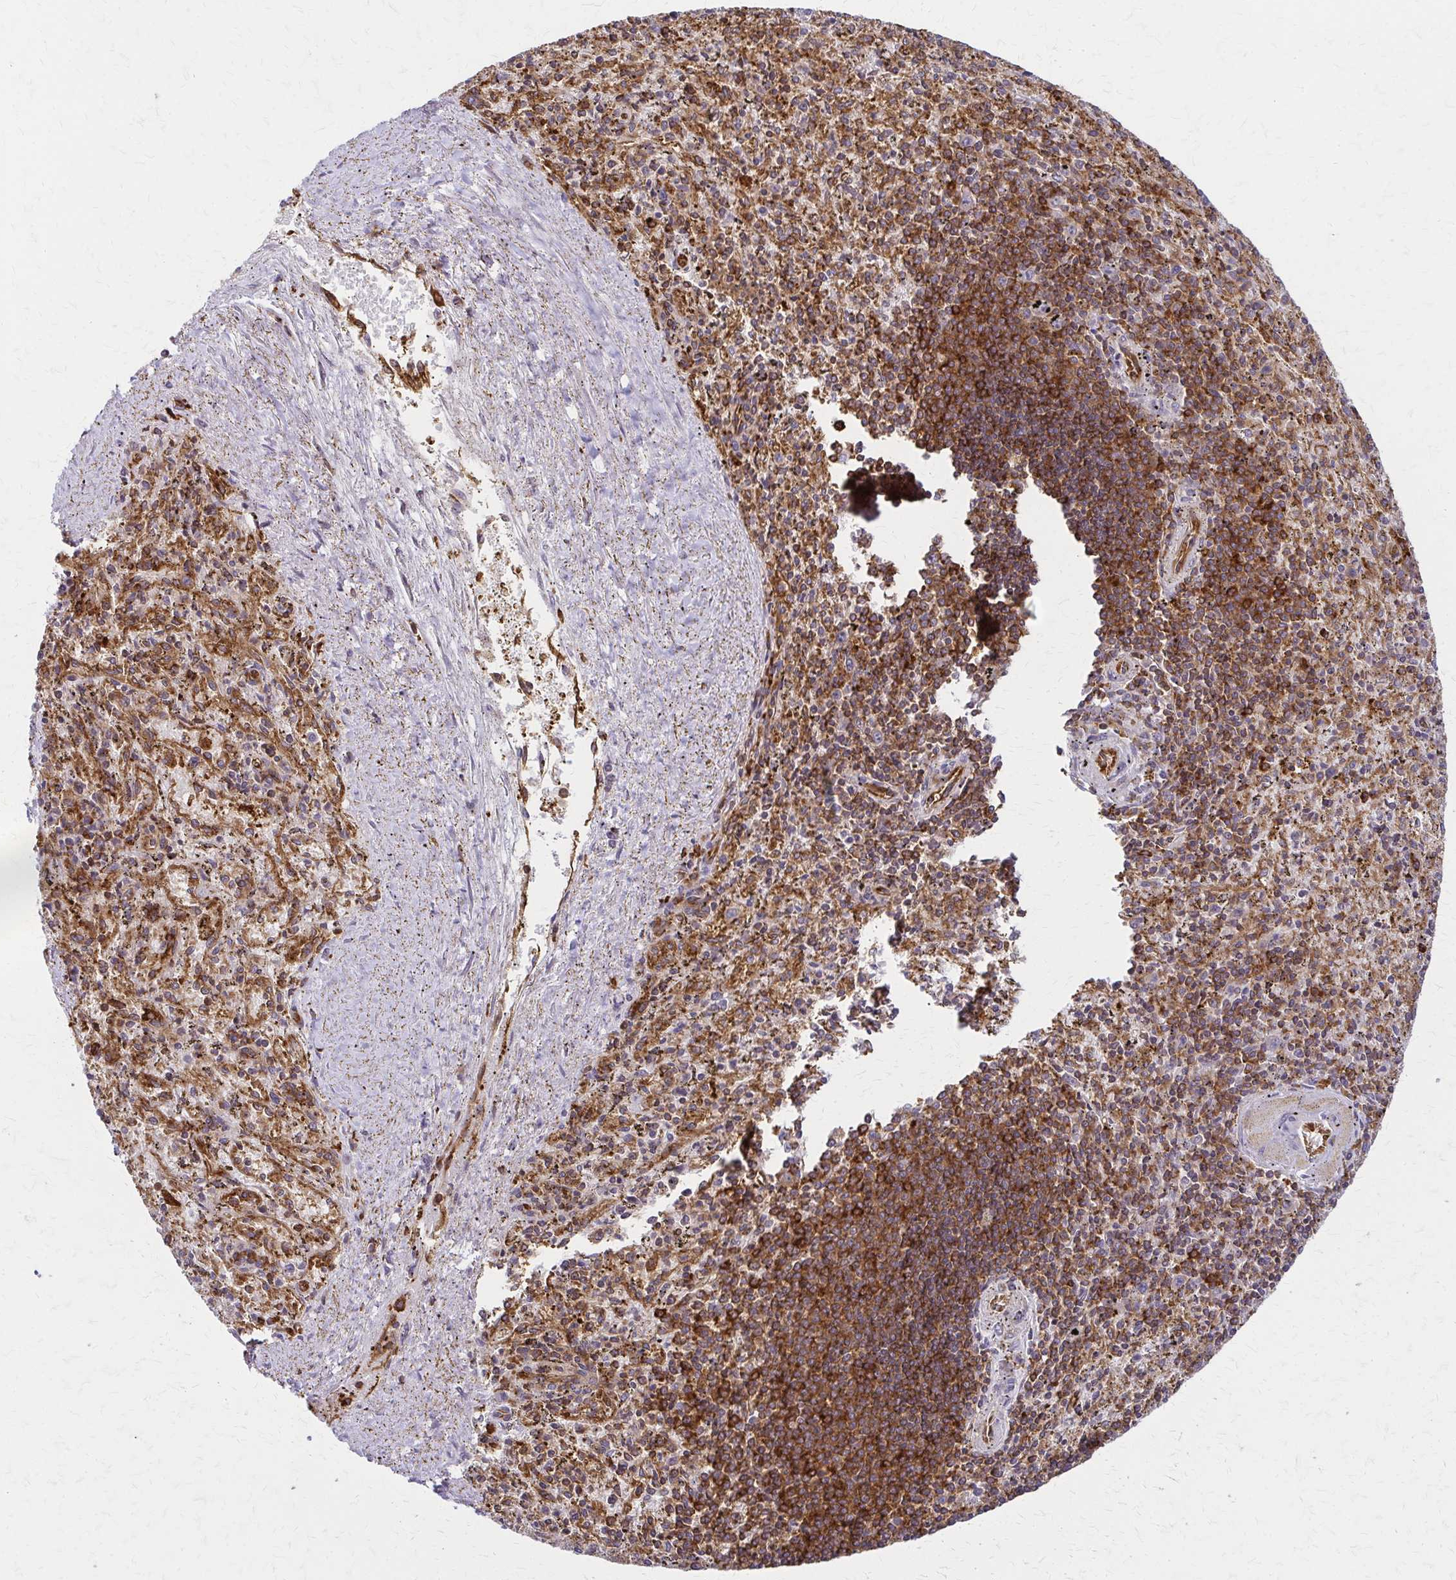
{"staining": {"intensity": "moderate", "quantity": ">75%", "location": "cytoplasmic/membranous"}, "tissue": "spleen", "cell_type": "Cells in red pulp", "image_type": "normal", "snomed": [{"axis": "morphology", "description": "Normal tissue, NOS"}, {"axis": "topography", "description": "Spleen"}], "caption": "Unremarkable spleen reveals moderate cytoplasmic/membranous staining in about >75% of cells in red pulp, visualized by immunohistochemistry. (Stains: DAB in brown, nuclei in blue, Microscopy: brightfield microscopy at high magnification).", "gene": "WASF2", "patient": {"sex": "male", "age": 57}}